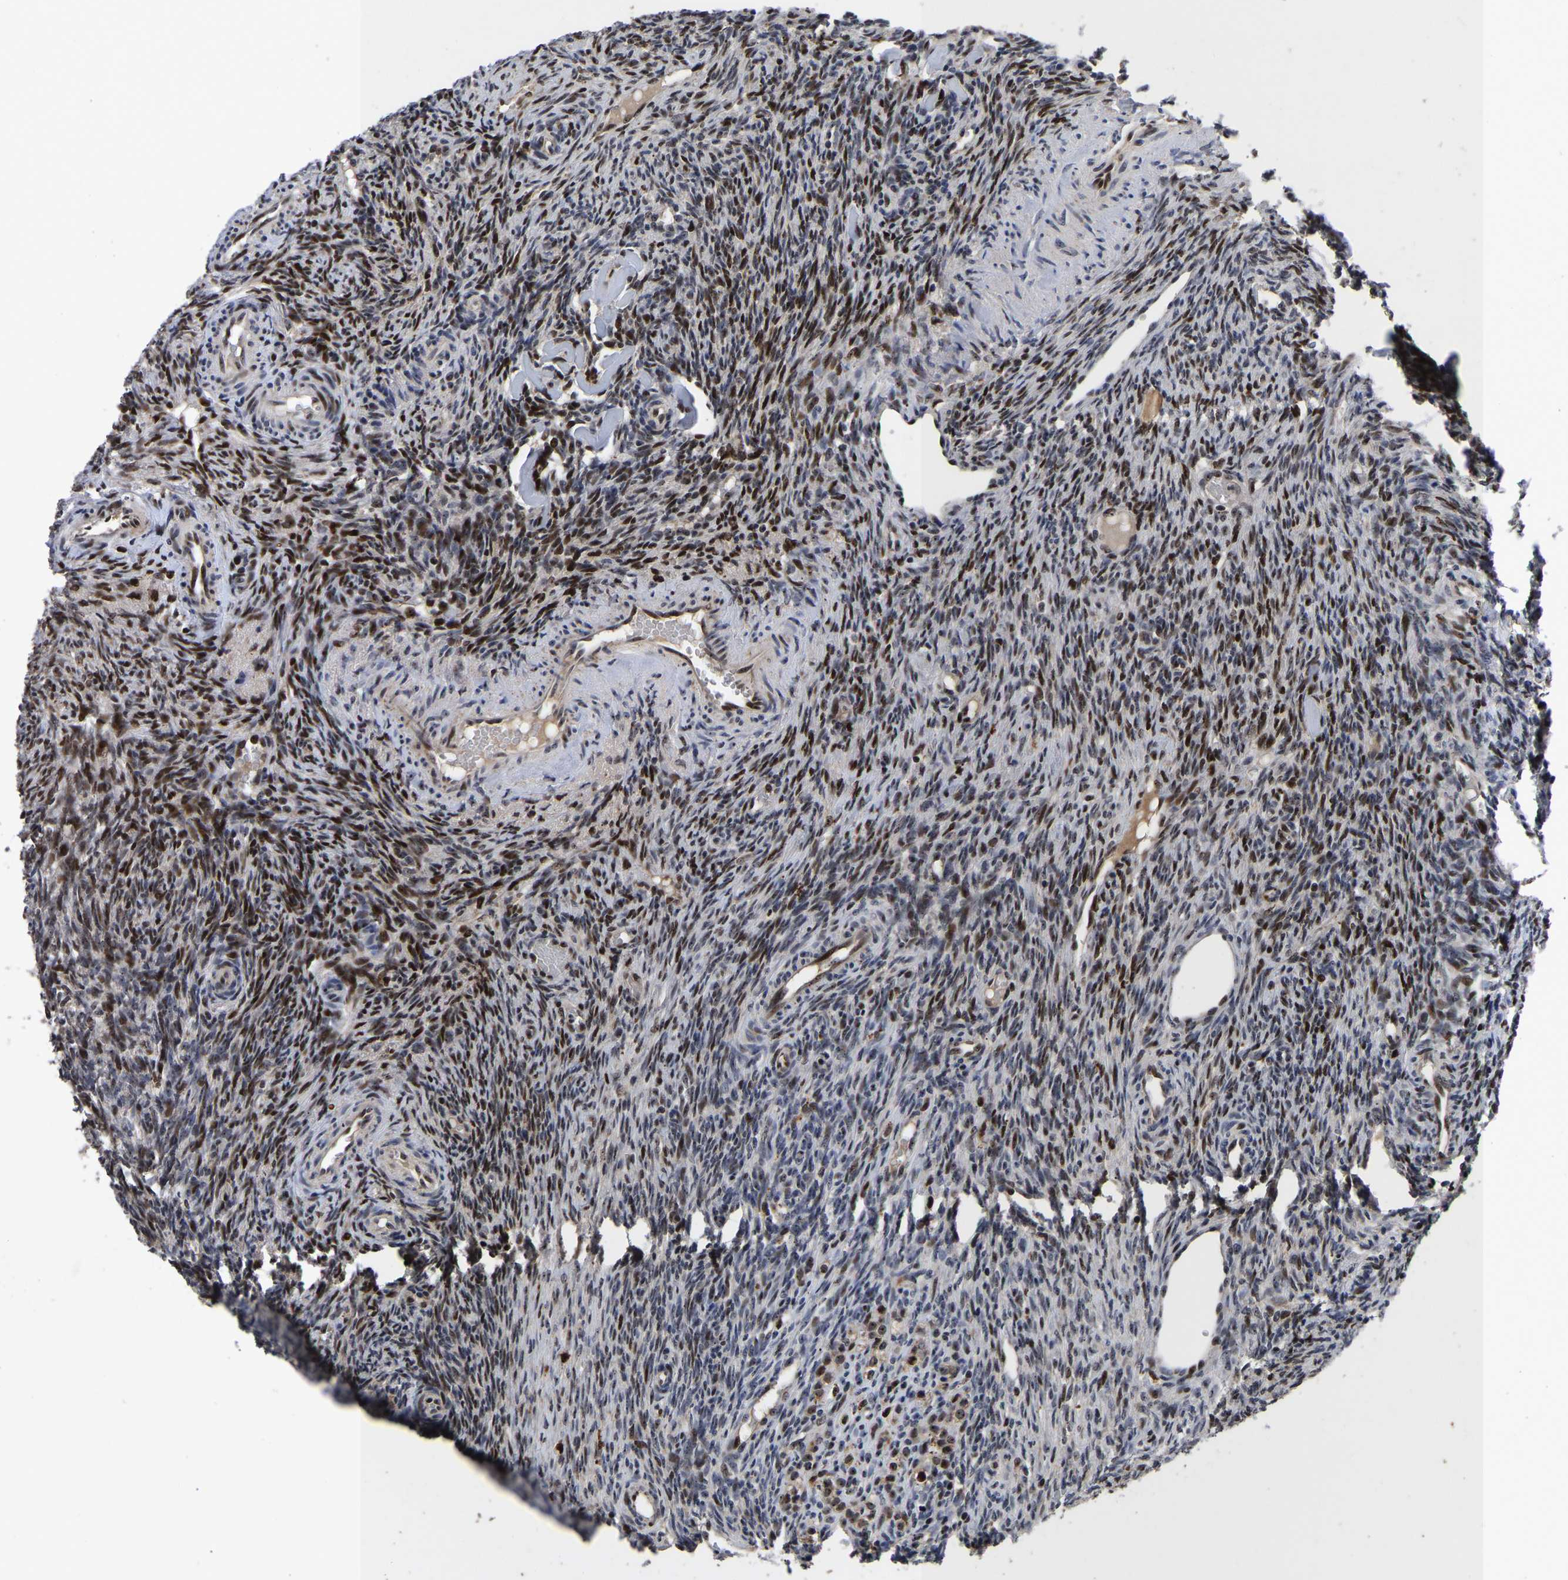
{"staining": {"intensity": "strong", "quantity": ">75%", "location": "cytoplasmic/membranous,nuclear"}, "tissue": "ovary", "cell_type": "Follicle cells", "image_type": "normal", "snomed": [{"axis": "morphology", "description": "Normal tissue, NOS"}, {"axis": "topography", "description": "Ovary"}], "caption": "A high amount of strong cytoplasmic/membranous,nuclear expression is appreciated in approximately >75% of follicle cells in normal ovary.", "gene": "JUNB", "patient": {"sex": "female", "age": 41}}